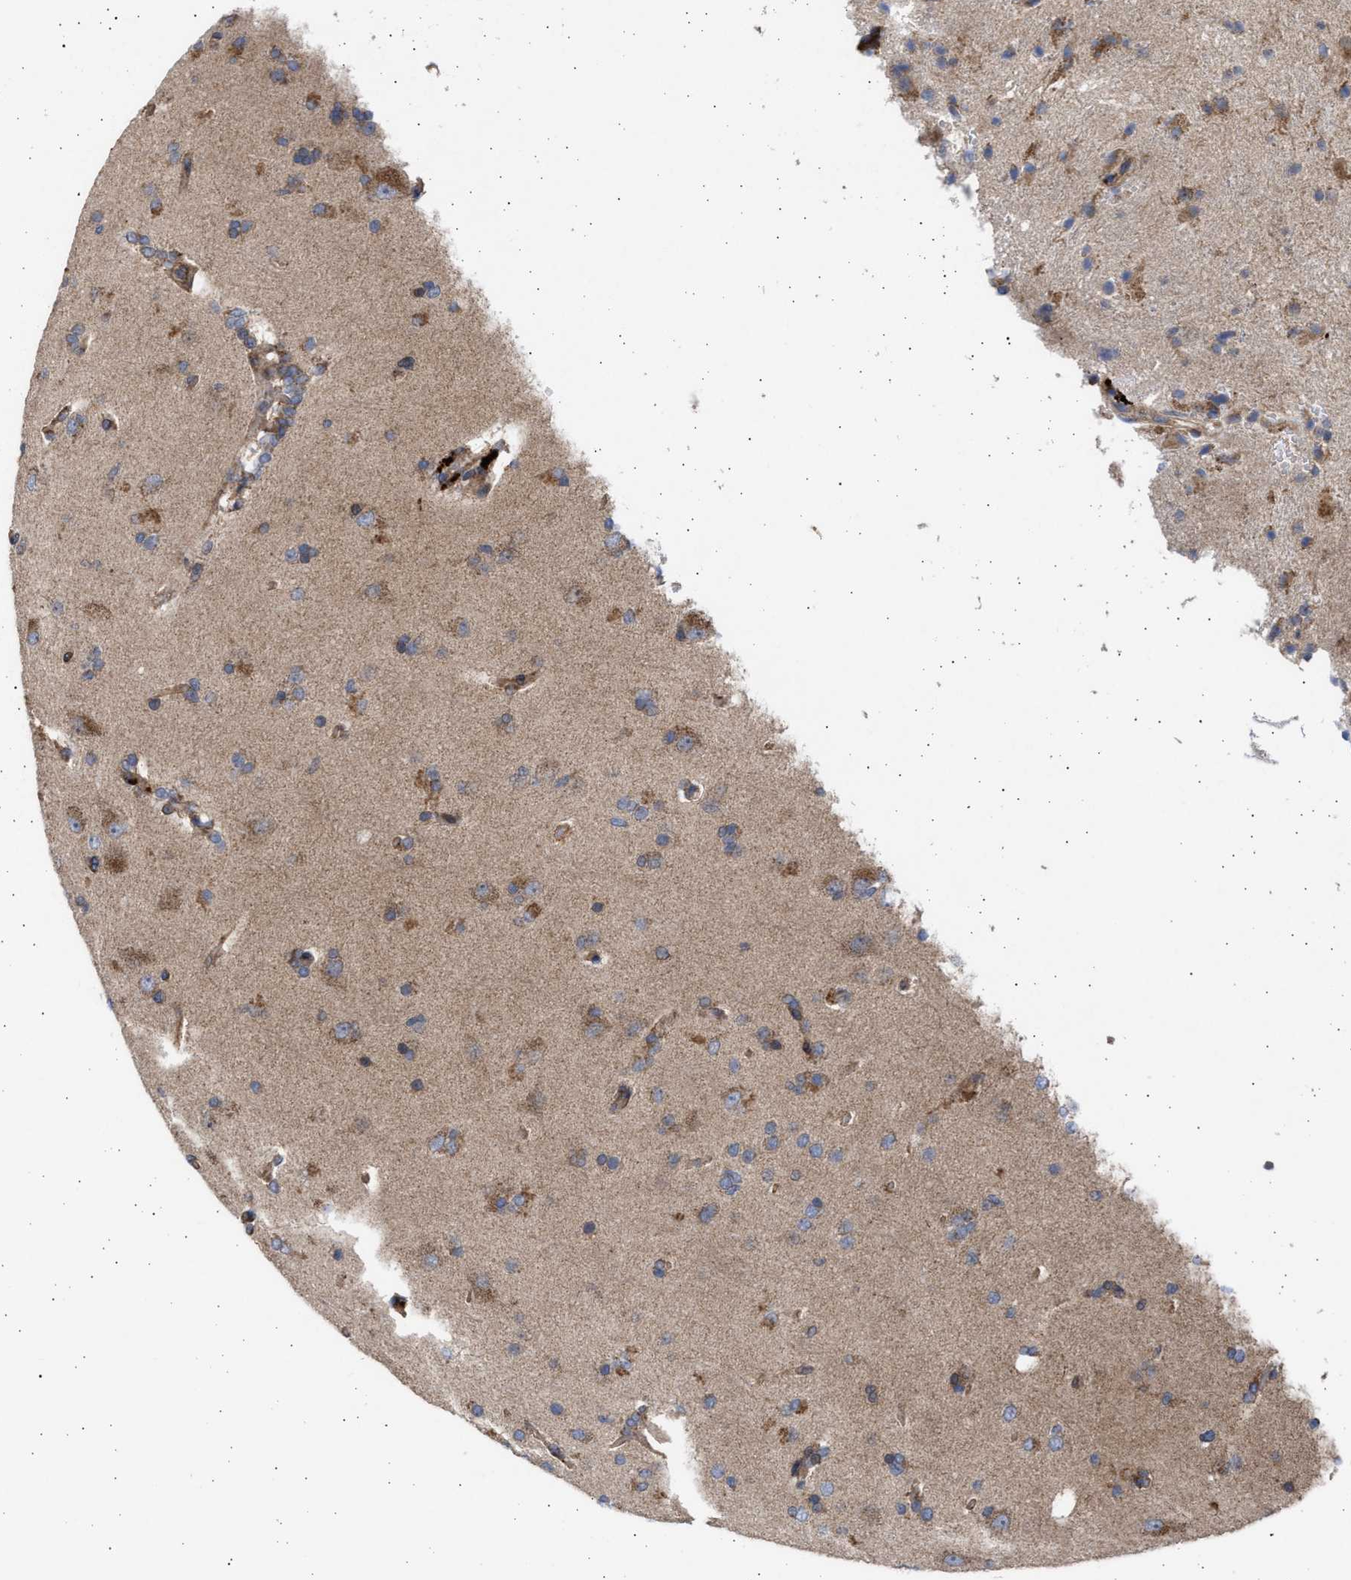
{"staining": {"intensity": "strong", "quantity": "25%-75%", "location": "cytoplasmic/membranous"}, "tissue": "glioma", "cell_type": "Tumor cells", "image_type": "cancer", "snomed": [{"axis": "morphology", "description": "Glioma, malignant, High grade"}, {"axis": "topography", "description": "Brain"}], "caption": "IHC (DAB) staining of human glioma exhibits strong cytoplasmic/membranous protein expression in approximately 25%-75% of tumor cells. Nuclei are stained in blue.", "gene": "TTC19", "patient": {"sex": "male", "age": 72}}